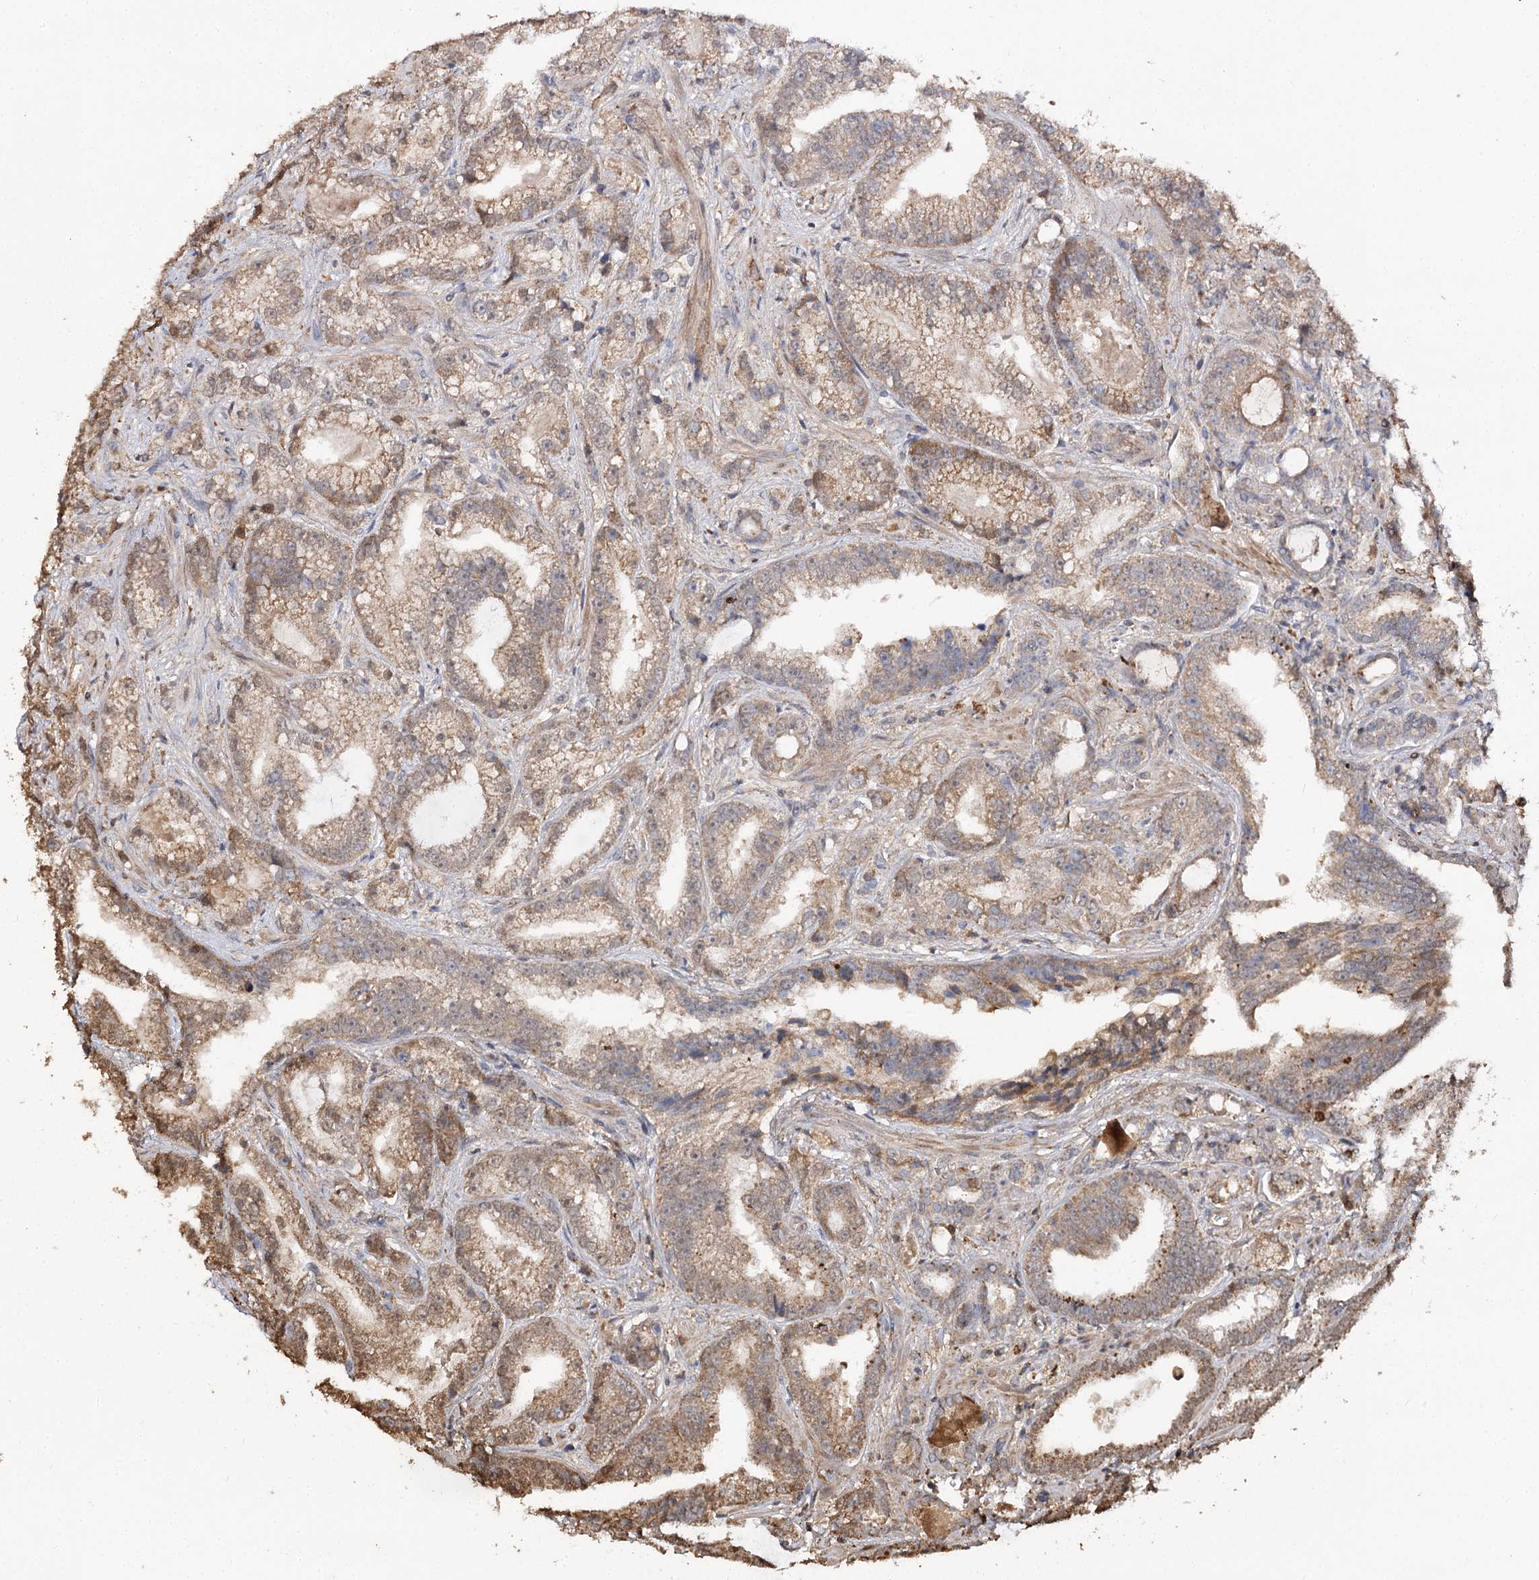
{"staining": {"intensity": "moderate", "quantity": "25%-75%", "location": "cytoplasmic/membranous"}, "tissue": "prostate cancer", "cell_type": "Tumor cells", "image_type": "cancer", "snomed": [{"axis": "morphology", "description": "Adenocarcinoma, High grade"}, {"axis": "topography", "description": "Prostate and seminal vesicle, NOS"}], "caption": "Moderate cytoplasmic/membranous expression for a protein is appreciated in approximately 25%-75% of tumor cells of prostate cancer using IHC.", "gene": "ARL13A", "patient": {"sex": "male", "age": 67}}